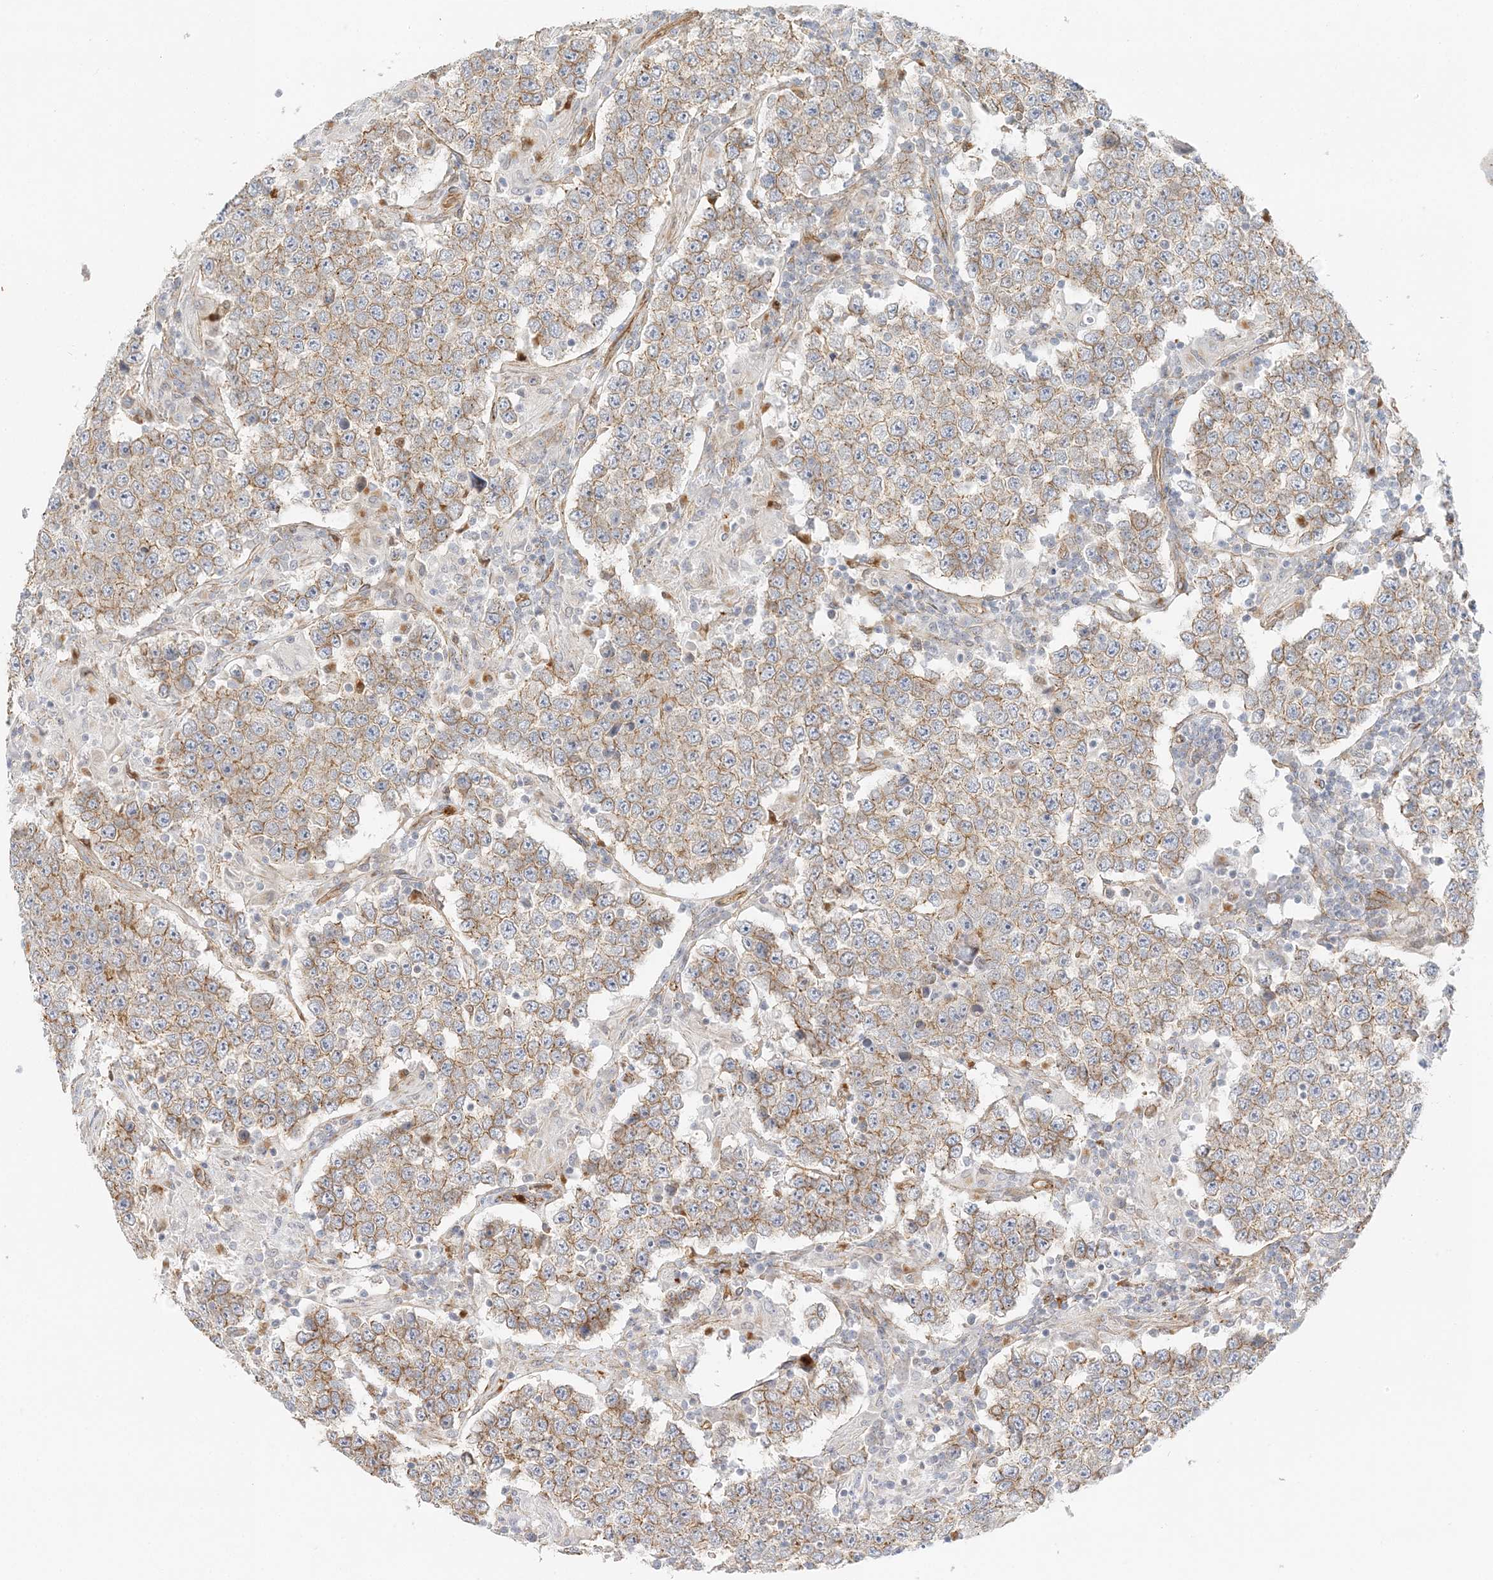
{"staining": {"intensity": "moderate", "quantity": ">75%", "location": "cytoplasmic/membranous"}, "tissue": "testis cancer", "cell_type": "Tumor cells", "image_type": "cancer", "snomed": [{"axis": "morphology", "description": "Normal tissue, NOS"}, {"axis": "morphology", "description": "Urothelial carcinoma, High grade"}, {"axis": "morphology", "description": "Seminoma, NOS"}, {"axis": "morphology", "description": "Carcinoma, Embryonal, NOS"}, {"axis": "topography", "description": "Urinary bladder"}, {"axis": "topography", "description": "Testis"}], "caption": "A brown stain shows moderate cytoplasmic/membranous expression of a protein in testis cancer (embryonal carcinoma) tumor cells.", "gene": "DNAH1", "patient": {"sex": "male", "age": 41}}